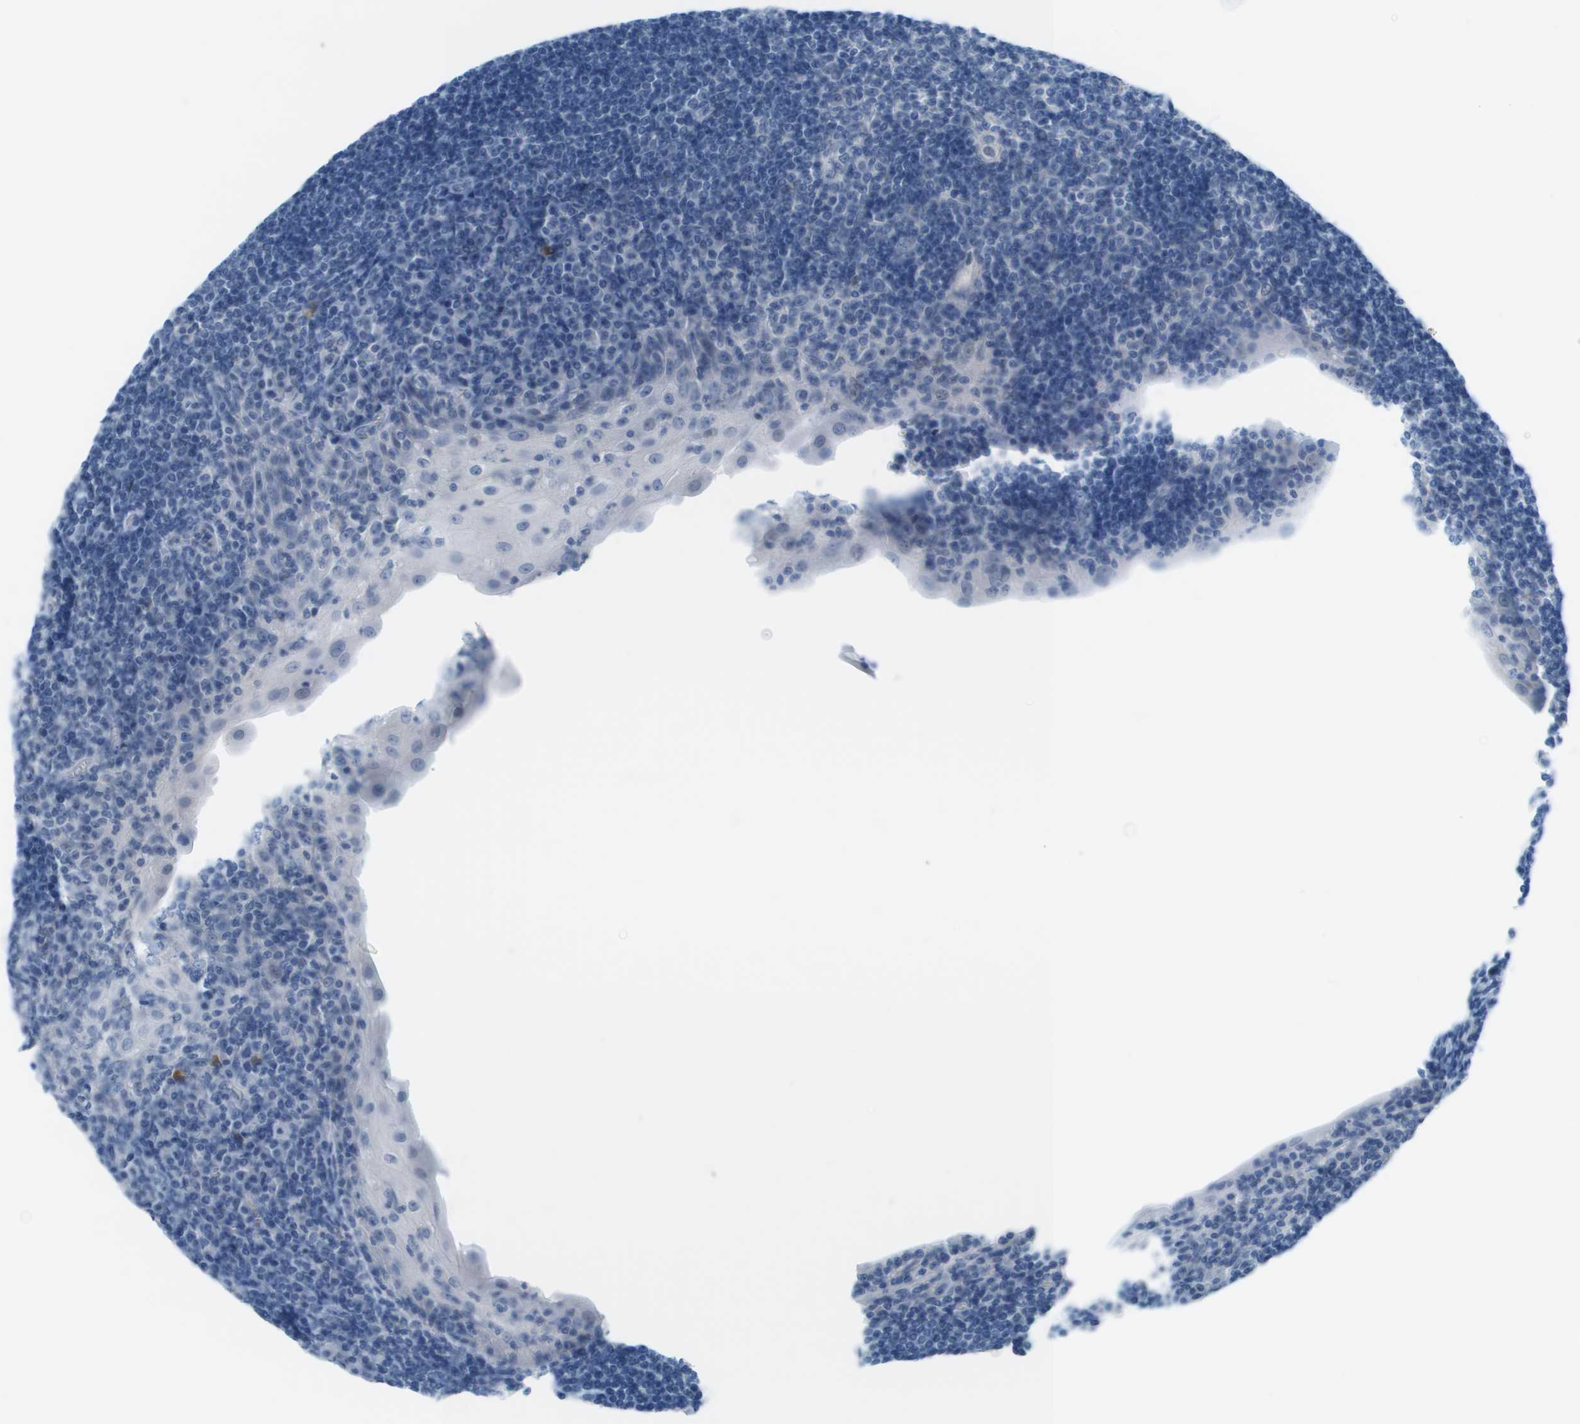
{"staining": {"intensity": "negative", "quantity": "none", "location": "none"}, "tissue": "tonsil", "cell_type": "Germinal center cells", "image_type": "normal", "snomed": [{"axis": "morphology", "description": "Normal tissue, NOS"}, {"axis": "topography", "description": "Tonsil"}], "caption": "DAB (3,3'-diaminobenzidine) immunohistochemical staining of benign tonsil demonstrates no significant staining in germinal center cells. The staining was performed using DAB to visualize the protein expression in brown, while the nuclei were stained in blue with hematoxylin (Magnification: 20x).", "gene": "CDHR2", "patient": {"sex": "male", "age": 37}}